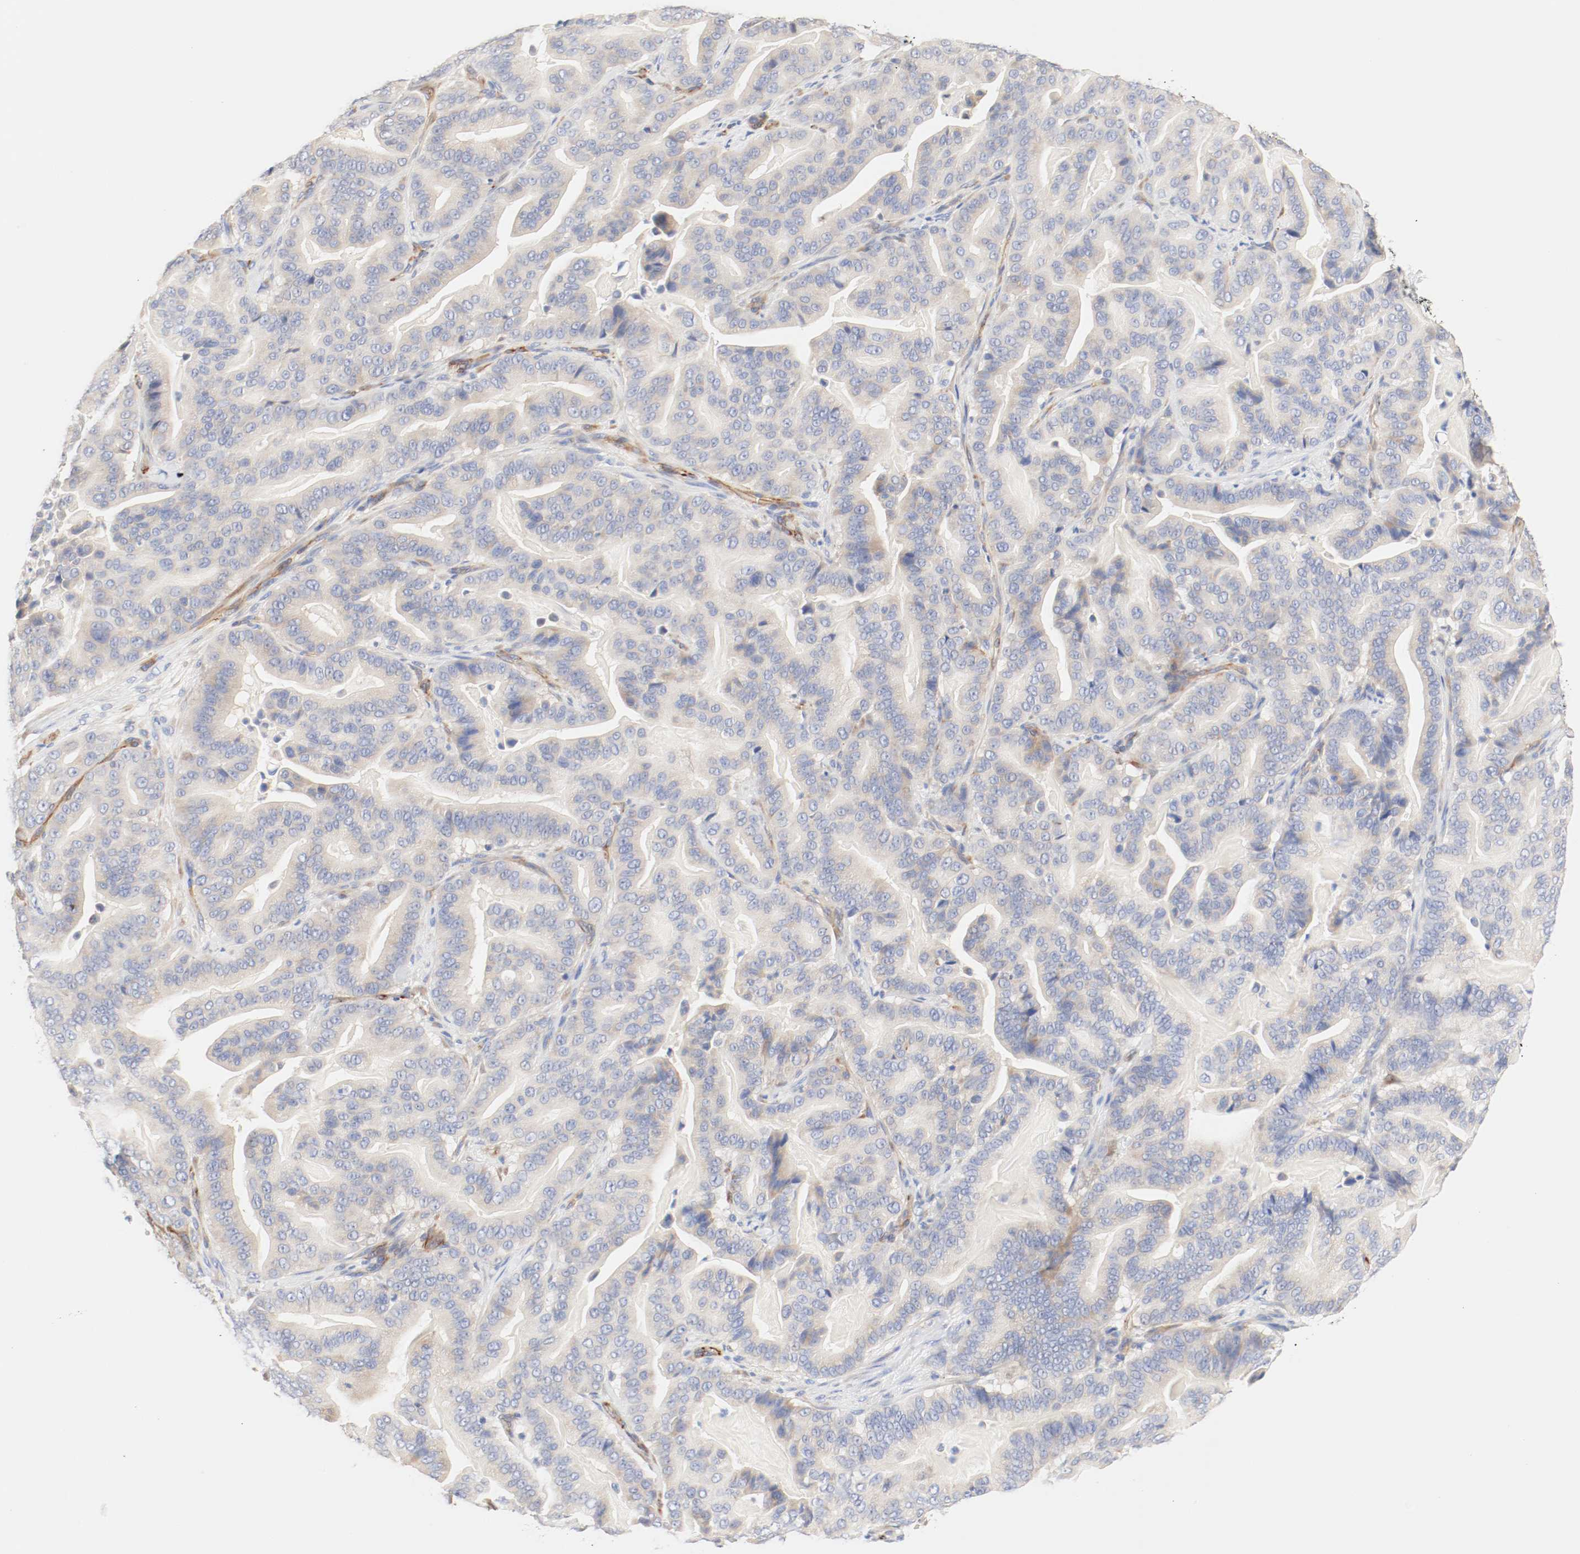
{"staining": {"intensity": "weak", "quantity": ">75%", "location": "cytoplasmic/membranous"}, "tissue": "pancreatic cancer", "cell_type": "Tumor cells", "image_type": "cancer", "snomed": [{"axis": "morphology", "description": "Adenocarcinoma, NOS"}, {"axis": "topography", "description": "Pancreas"}], "caption": "IHC (DAB (3,3'-diaminobenzidine)) staining of pancreatic adenocarcinoma exhibits weak cytoplasmic/membranous protein positivity in approximately >75% of tumor cells.", "gene": "GIT1", "patient": {"sex": "male", "age": 63}}